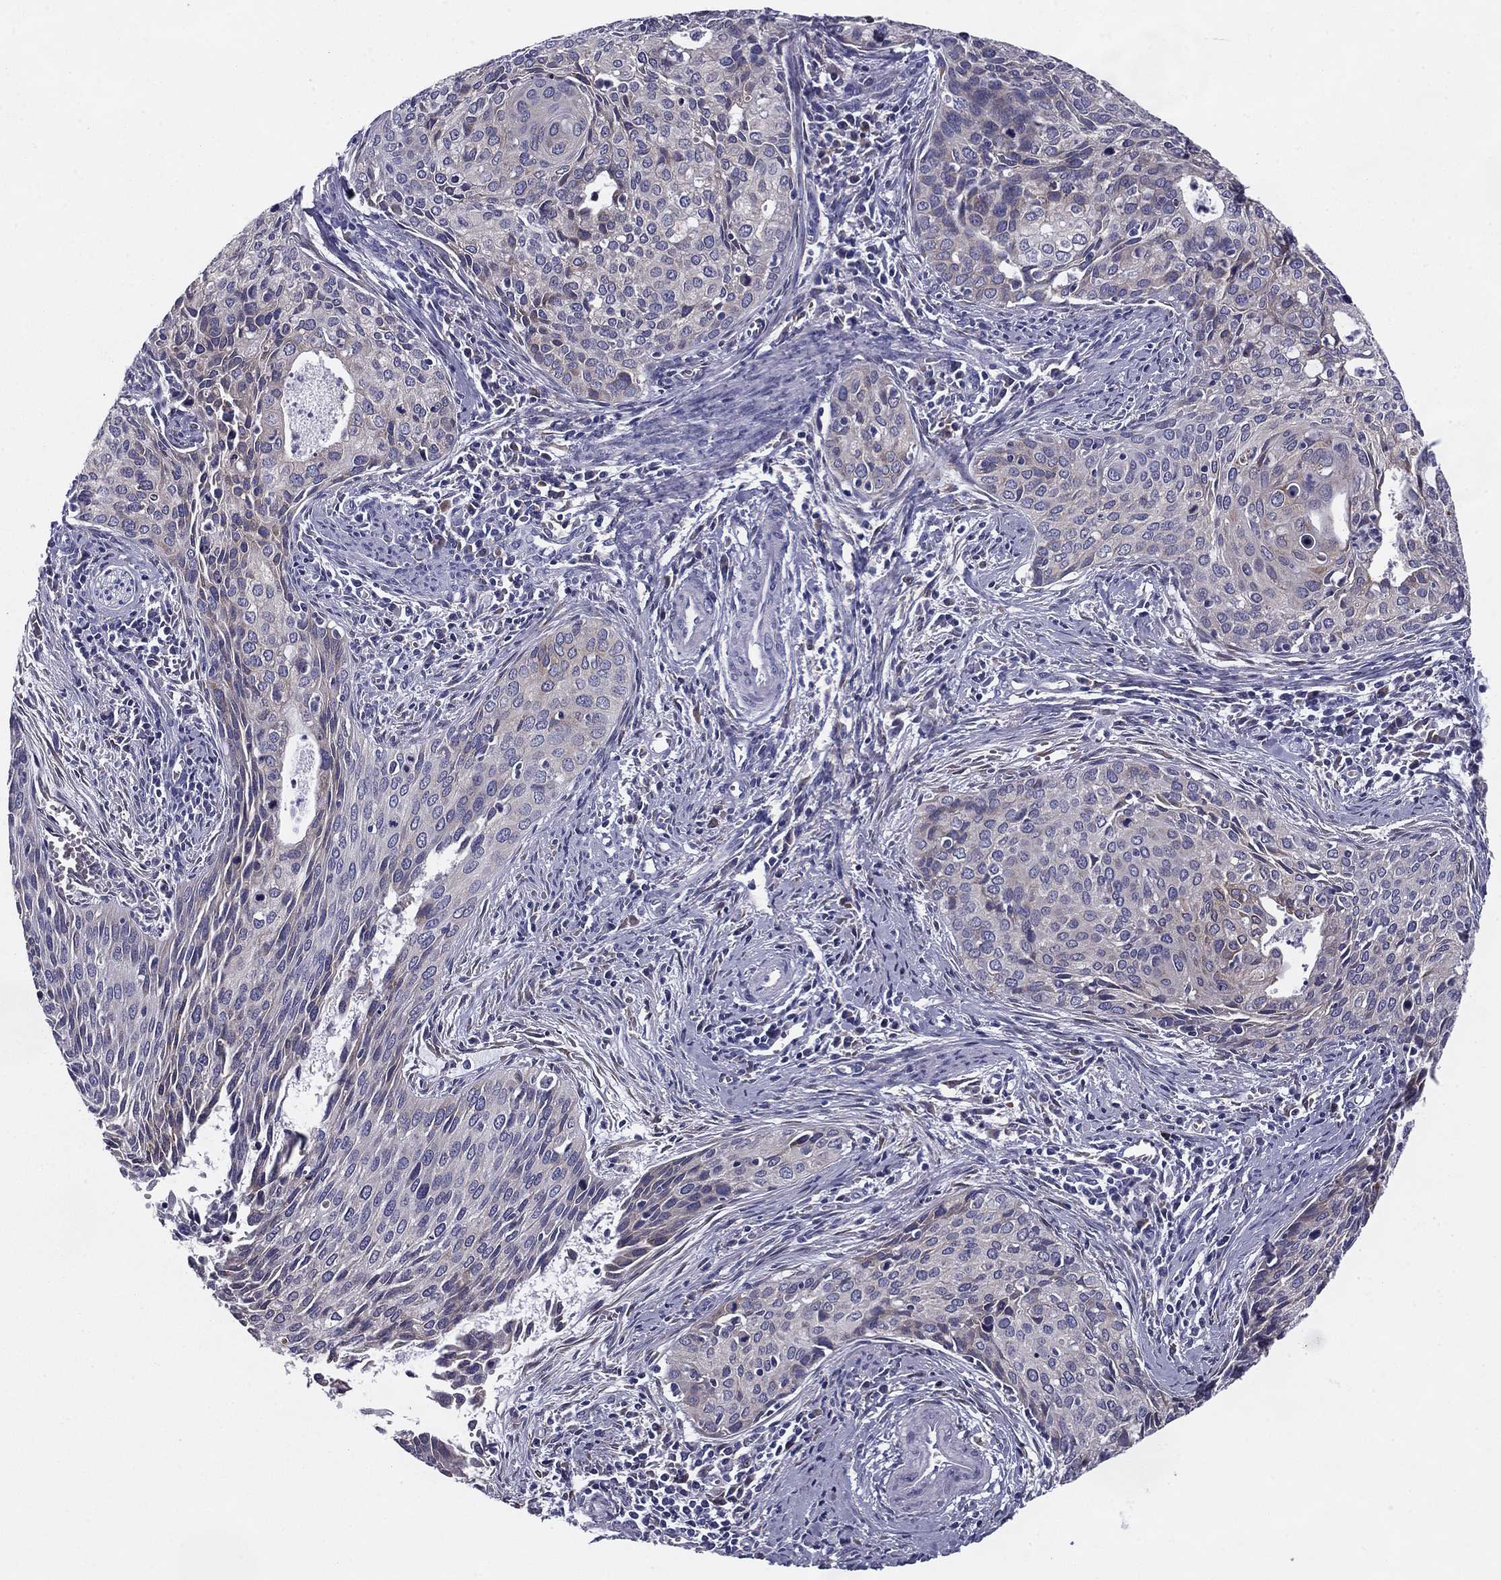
{"staining": {"intensity": "weak", "quantity": "25%-75%", "location": "cytoplasmic/membranous"}, "tissue": "cervical cancer", "cell_type": "Tumor cells", "image_type": "cancer", "snomed": [{"axis": "morphology", "description": "Squamous cell carcinoma, NOS"}, {"axis": "topography", "description": "Cervix"}], "caption": "Brown immunohistochemical staining in human squamous cell carcinoma (cervical) exhibits weak cytoplasmic/membranous expression in about 25%-75% of tumor cells.", "gene": "TMED3", "patient": {"sex": "female", "age": 29}}